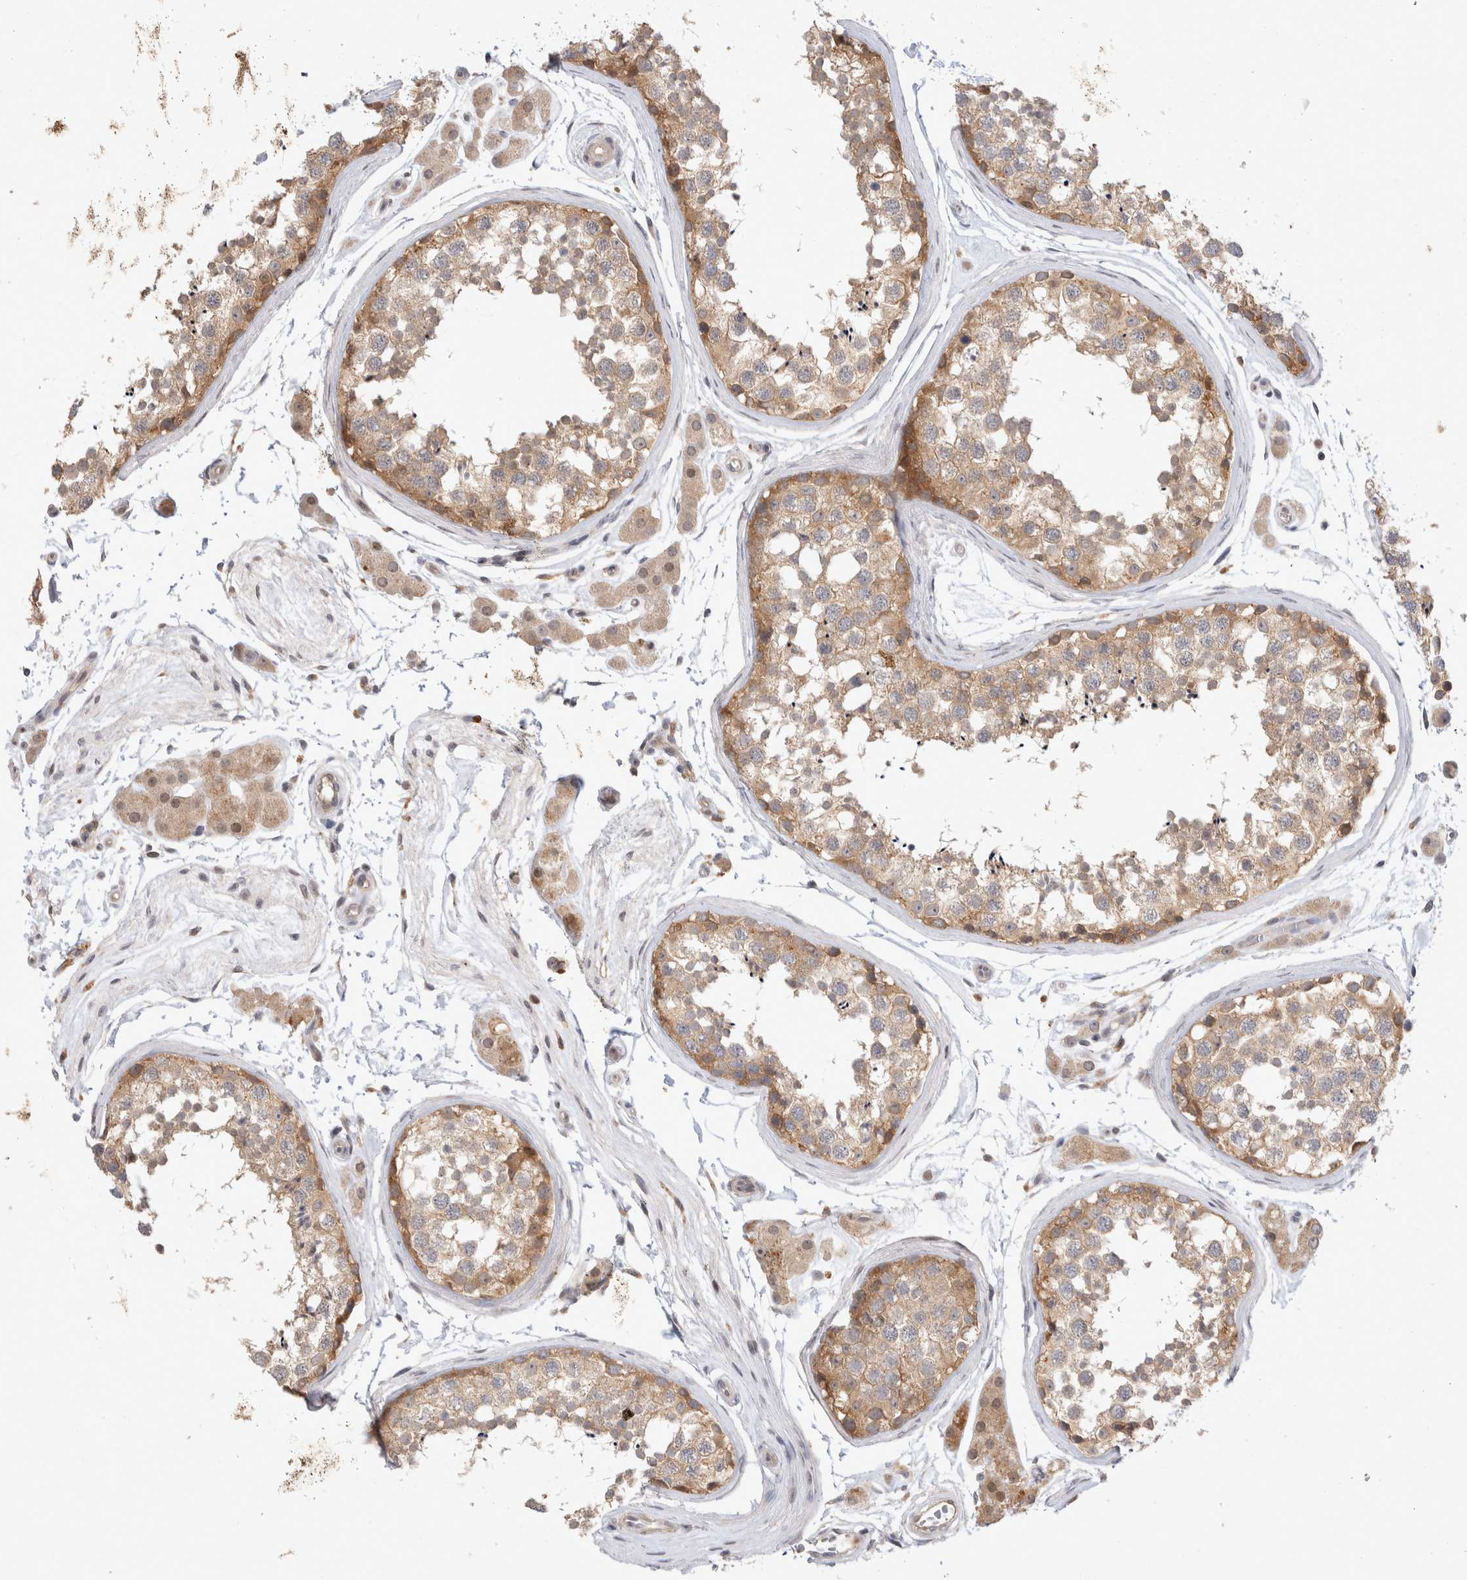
{"staining": {"intensity": "moderate", "quantity": ">75%", "location": "cytoplasmic/membranous"}, "tissue": "testis", "cell_type": "Cells in seminiferous ducts", "image_type": "normal", "snomed": [{"axis": "morphology", "description": "Normal tissue, NOS"}, {"axis": "topography", "description": "Testis"}], "caption": "Moderate cytoplasmic/membranous staining is identified in approximately >75% of cells in seminiferous ducts in normal testis.", "gene": "HTT", "patient": {"sex": "male", "age": 56}}